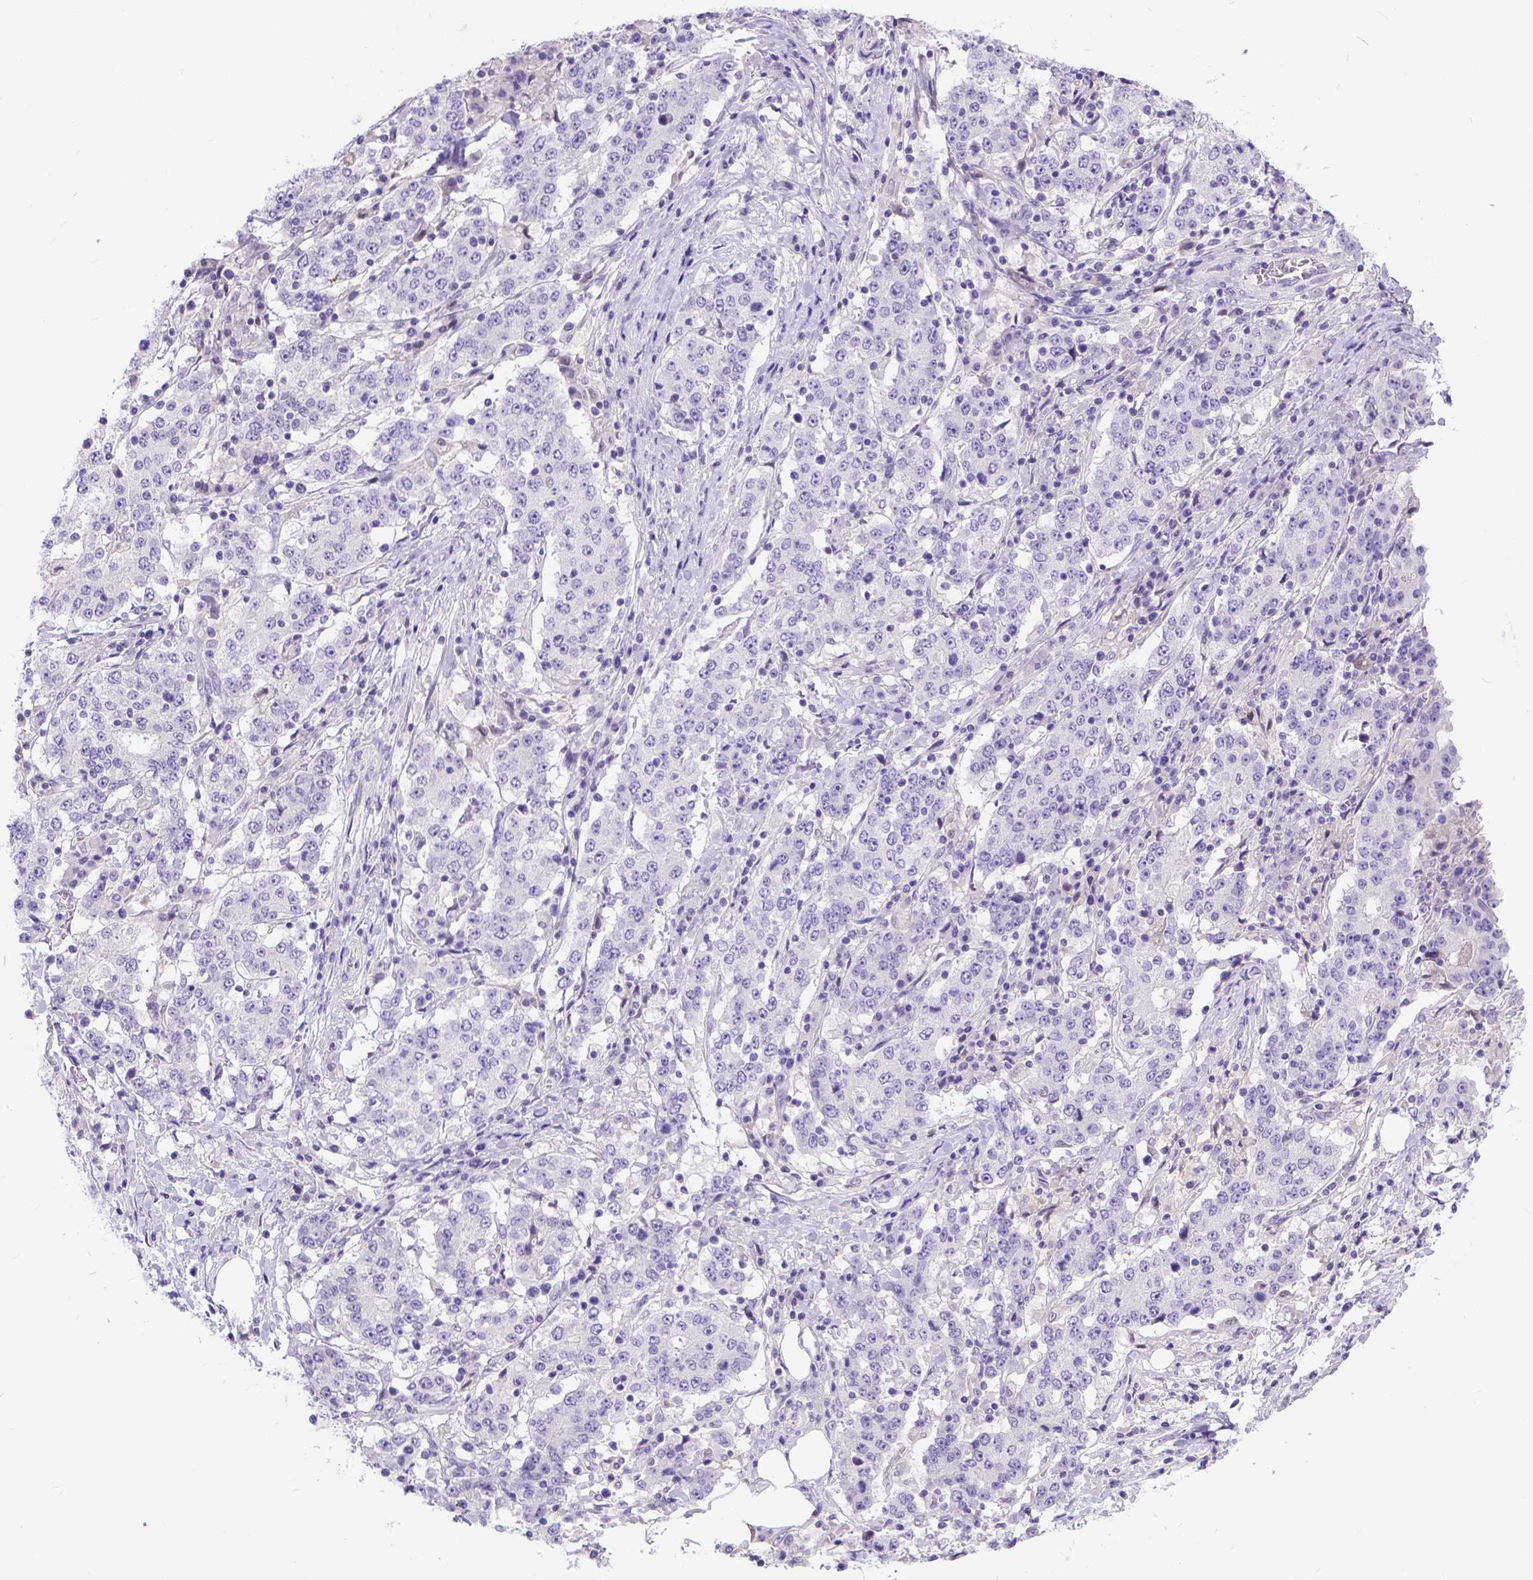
{"staining": {"intensity": "negative", "quantity": "none", "location": "none"}, "tissue": "stomach cancer", "cell_type": "Tumor cells", "image_type": "cancer", "snomed": [{"axis": "morphology", "description": "Adenocarcinoma, NOS"}, {"axis": "topography", "description": "Stomach"}], "caption": "Adenocarcinoma (stomach) was stained to show a protein in brown. There is no significant staining in tumor cells. (DAB immunohistochemistry with hematoxylin counter stain).", "gene": "TTLL6", "patient": {"sex": "male", "age": 59}}